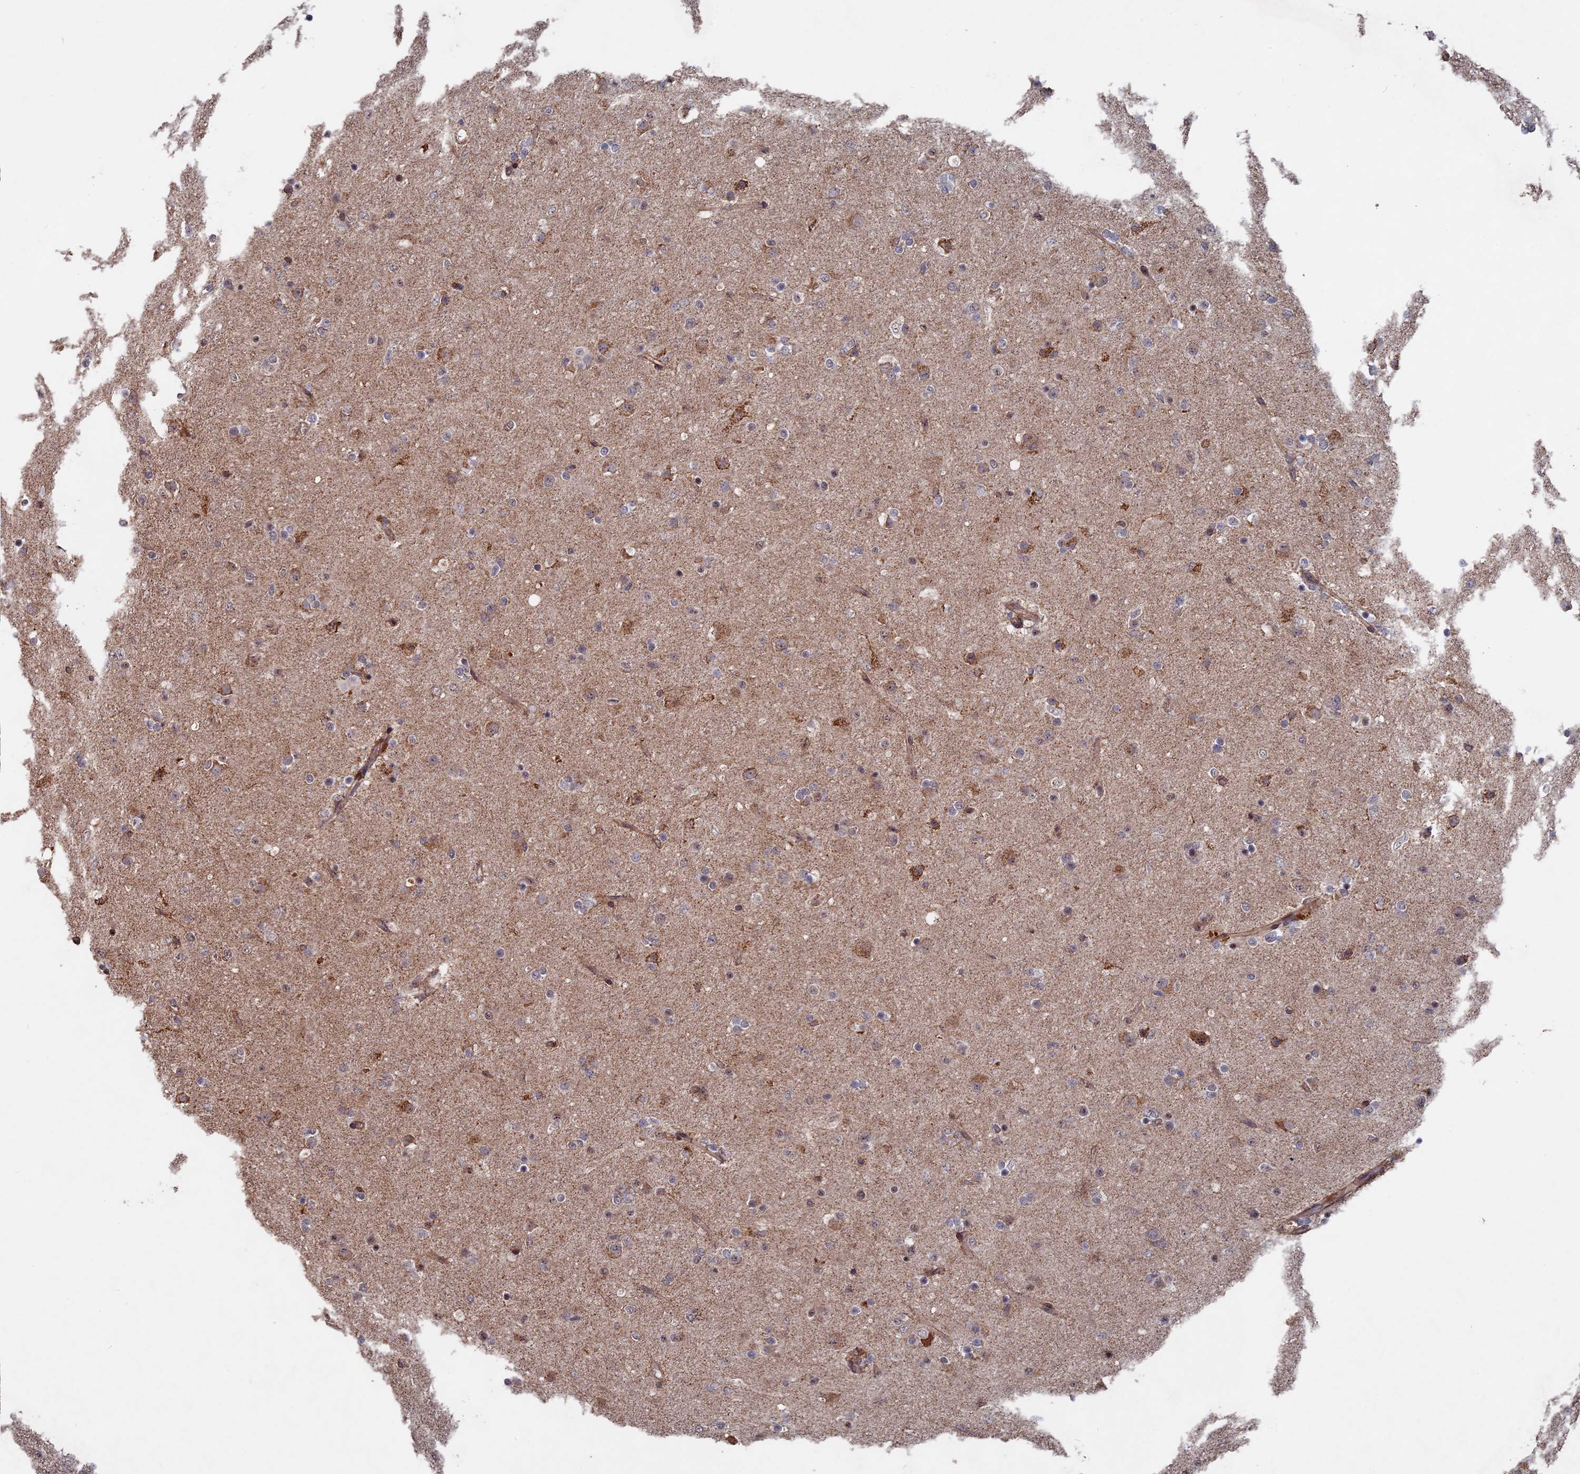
{"staining": {"intensity": "weak", "quantity": "<25%", "location": "cytoplasmic/membranous"}, "tissue": "glioma", "cell_type": "Tumor cells", "image_type": "cancer", "snomed": [{"axis": "morphology", "description": "Glioma, malignant, Low grade"}, {"axis": "topography", "description": "Brain"}], "caption": "This is a histopathology image of immunohistochemistry (IHC) staining of glioma, which shows no expression in tumor cells. (Stains: DAB IHC with hematoxylin counter stain, Microscopy: brightfield microscopy at high magnification).", "gene": "KIAA1328", "patient": {"sex": "male", "age": 65}}